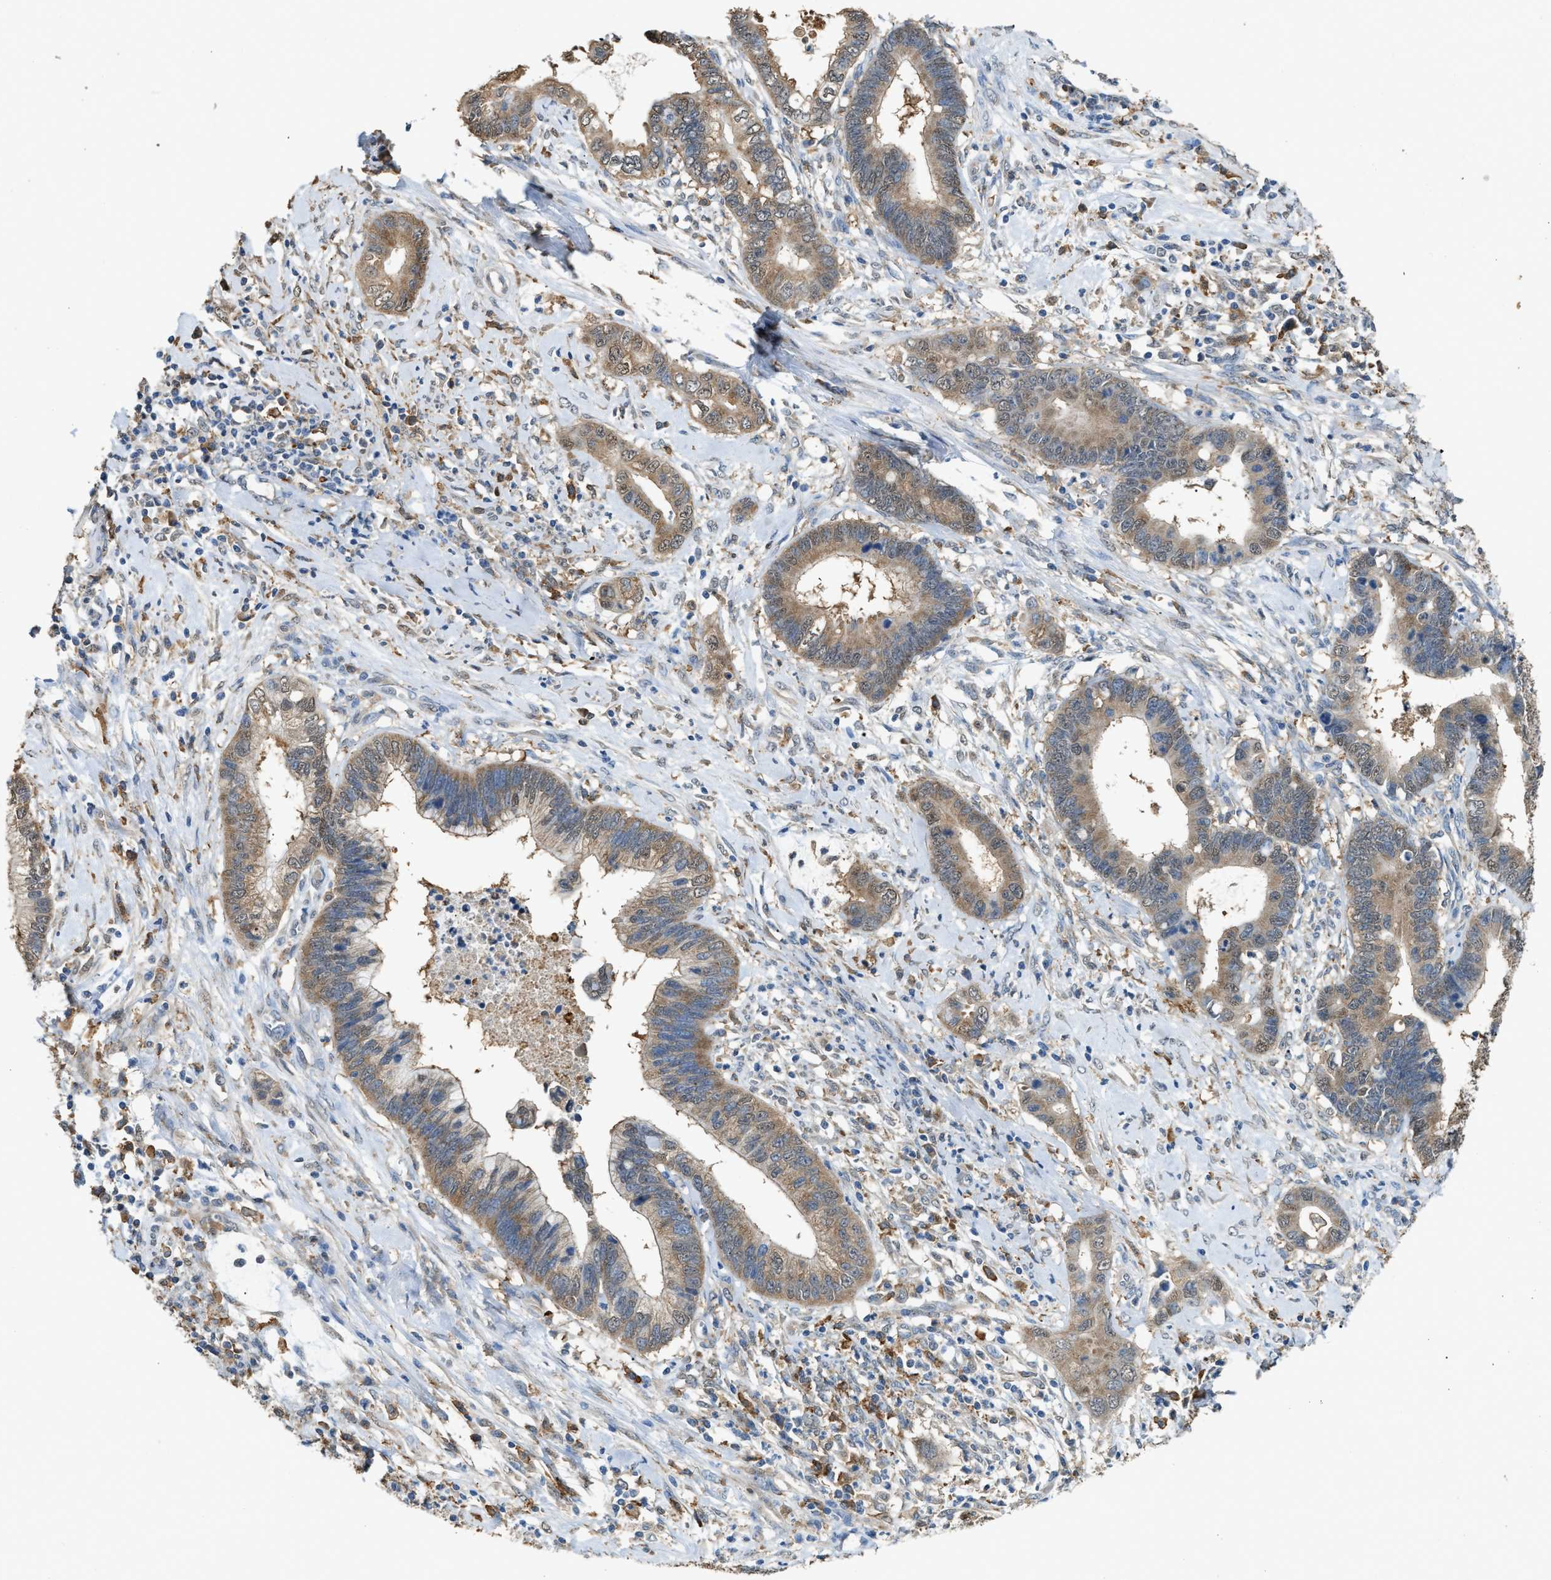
{"staining": {"intensity": "moderate", "quantity": ">75%", "location": "cytoplasmic/membranous"}, "tissue": "cervical cancer", "cell_type": "Tumor cells", "image_type": "cancer", "snomed": [{"axis": "morphology", "description": "Adenocarcinoma, NOS"}, {"axis": "topography", "description": "Cervix"}], "caption": "A brown stain shows moderate cytoplasmic/membranous expression of a protein in cervical adenocarcinoma tumor cells.", "gene": "GCN1", "patient": {"sex": "female", "age": 44}}